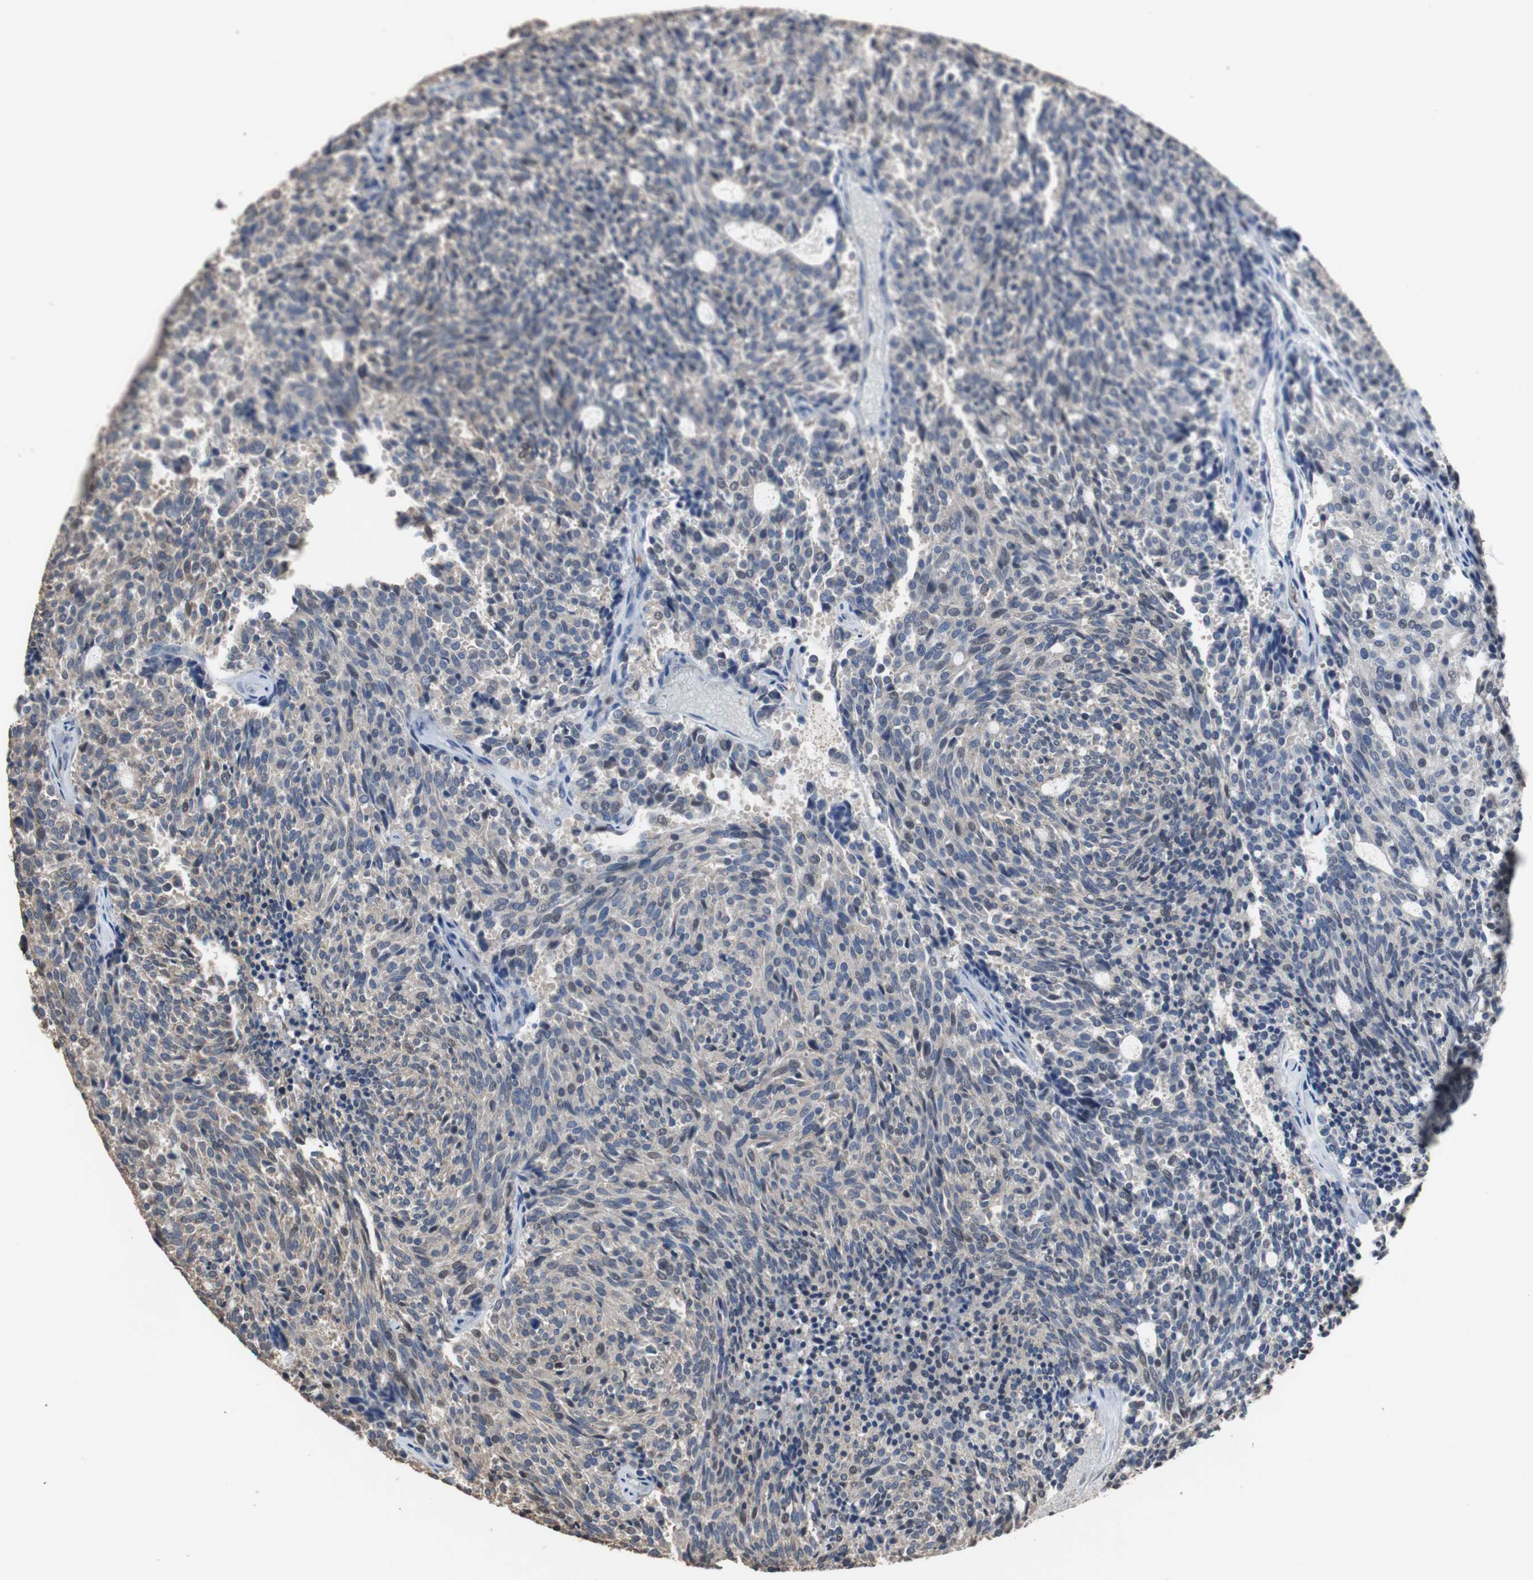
{"staining": {"intensity": "weak", "quantity": "<25%", "location": "cytoplasmic/membranous"}, "tissue": "carcinoid", "cell_type": "Tumor cells", "image_type": "cancer", "snomed": [{"axis": "morphology", "description": "Carcinoid, malignant, NOS"}, {"axis": "topography", "description": "Pancreas"}], "caption": "Protein analysis of carcinoid reveals no significant expression in tumor cells. The staining was performed using DAB (3,3'-diaminobenzidine) to visualize the protein expression in brown, while the nuclei were stained in blue with hematoxylin (Magnification: 20x).", "gene": "SCIMP", "patient": {"sex": "female", "age": 54}}